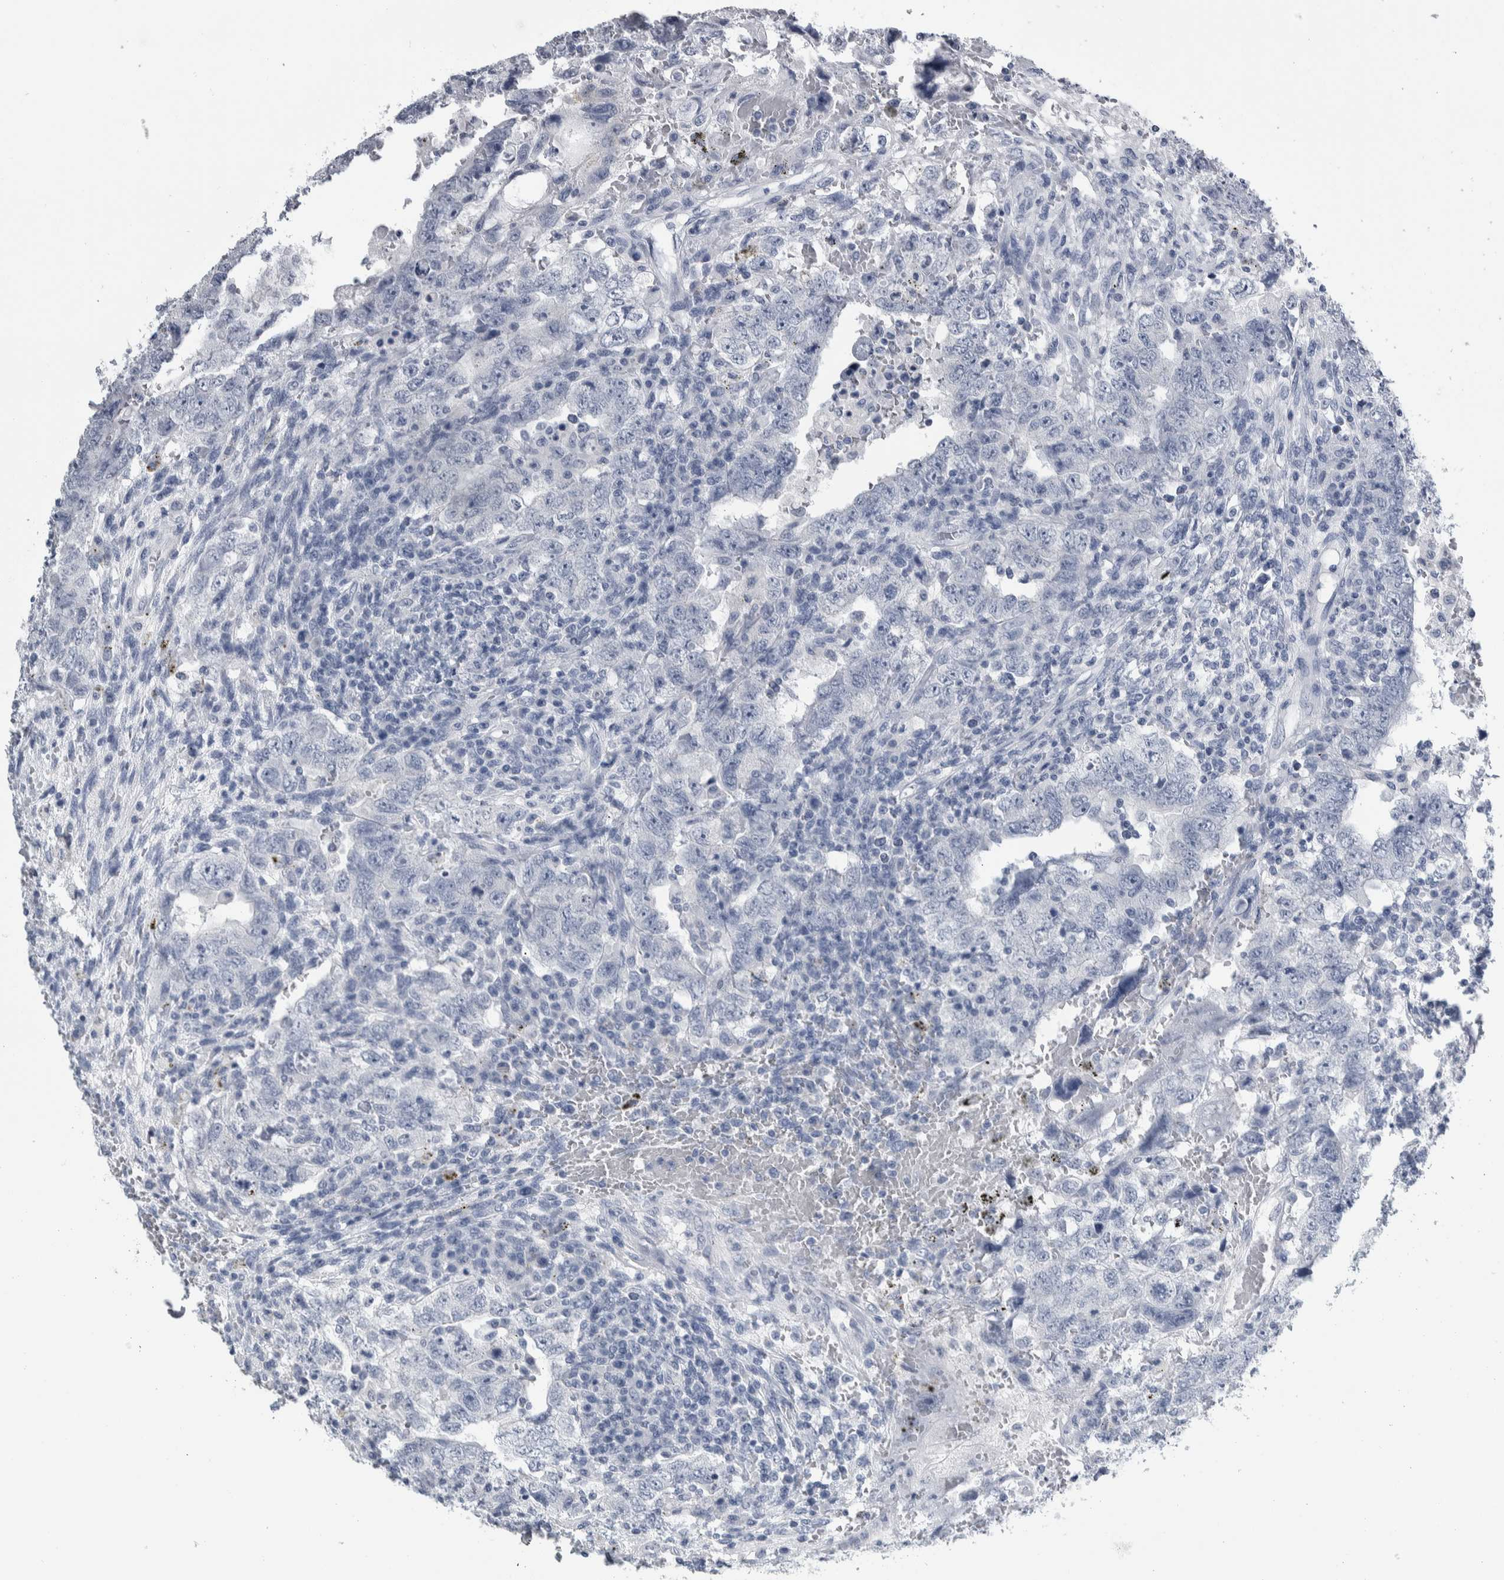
{"staining": {"intensity": "negative", "quantity": "none", "location": "none"}, "tissue": "testis cancer", "cell_type": "Tumor cells", "image_type": "cancer", "snomed": [{"axis": "morphology", "description": "Carcinoma, Embryonal, NOS"}, {"axis": "topography", "description": "Testis"}], "caption": "Immunohistochemistry photomicrograph of human testis cancer stained for a protein (brown), which demonstrates no expression in tumor cells.", "gene": "CDH17", "patient": {"sex": "male", "age": 26}}